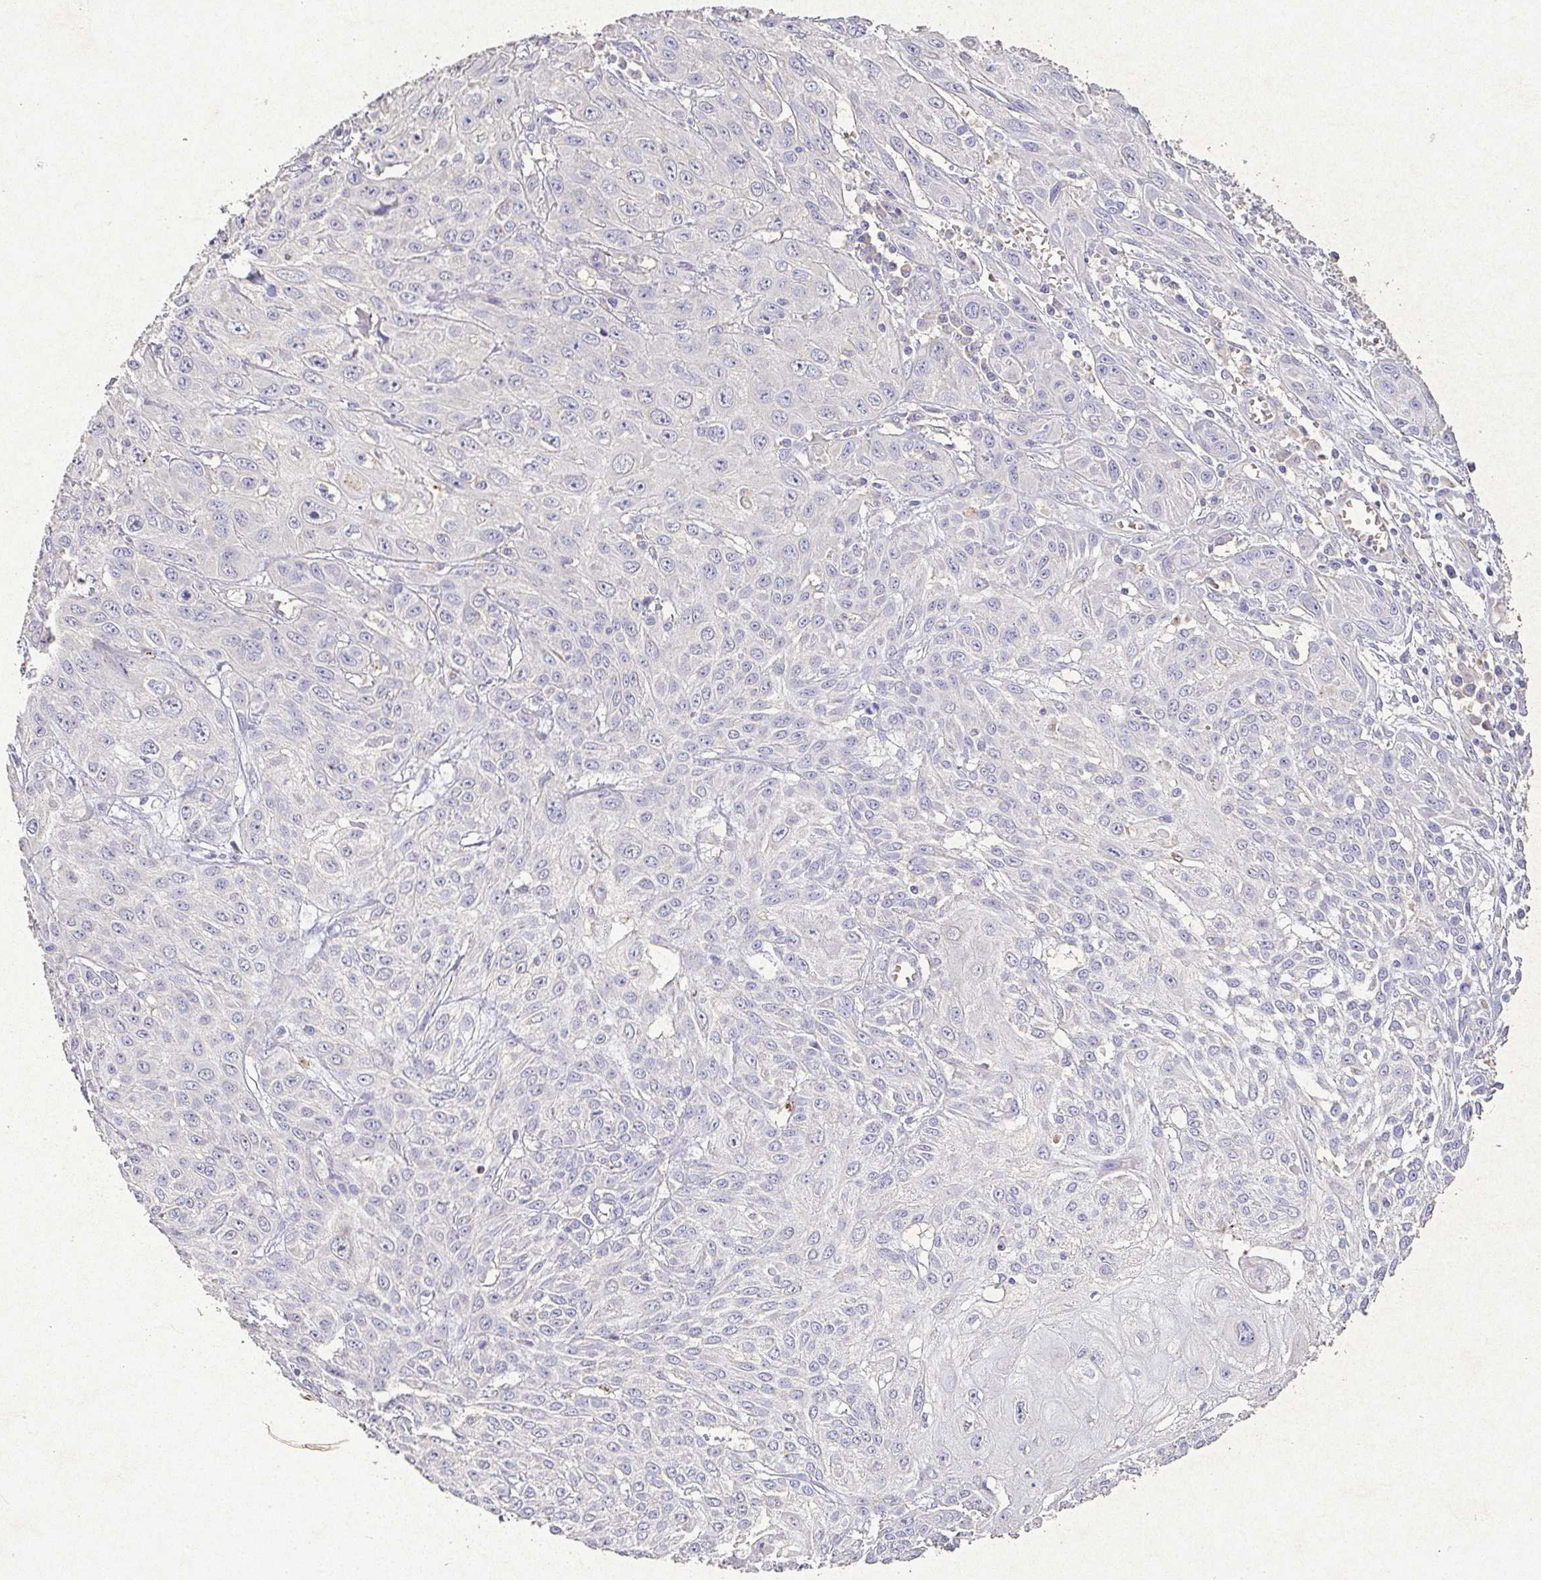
{"staining": {"intensity": "negative", "quantity": "none", "location": "none"}, "tissue": "skin cancer", "cell_type": "Tumor cells", "image_type": "cancer", "snomed": [{"axis": "morphology", "description": "Squamous cell carcinoma, NOS"}, {"axis": "topography", "description": "Skin"}, {"axis": "topography", "description": "Vulva"}], "caption": "There is no significant staining in tumor cells of skin cancer.", "gene": "RPS2", "patient": {"sex": "female", "age": 71}}